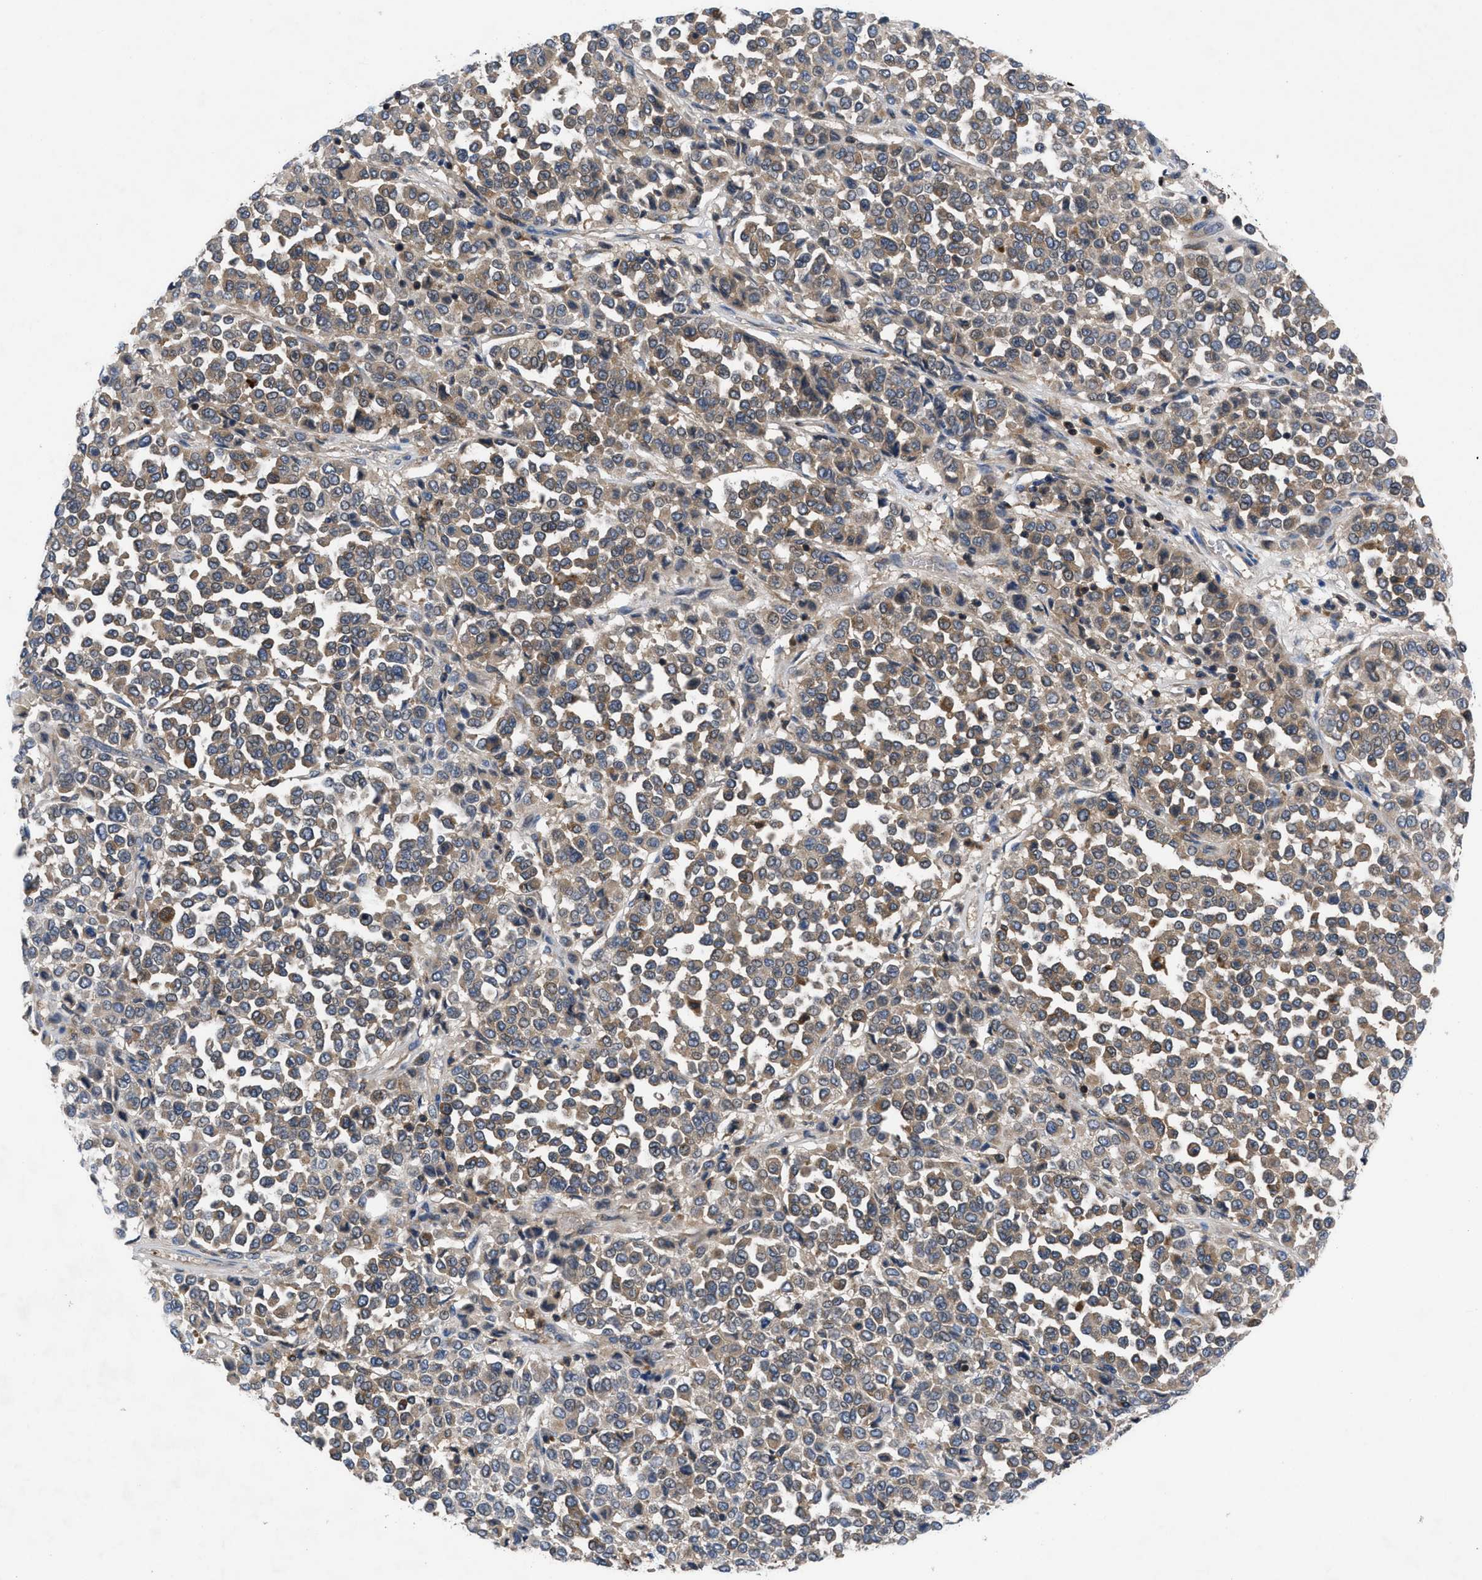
{"staining": {"intensity": "moderate", "quantity": ">75%", "location": "cytoplasmic/membranous"}, "tissue": "melanoma", "cell_type": "Tumor cells", "image_type": "cancer", "snomed": [{"axis": "morphology", "description": "Malignant melanoma, Metastatic site"}, {"axis": "topography", "description": "Pancreas"}], "caption": "An image of human melanoma stained for a protein displays moderate cytoplasmic/membranous brown staining in tumor cells.", "gene": "YBEY", "patient": {"sex": "female", "age": 30}}